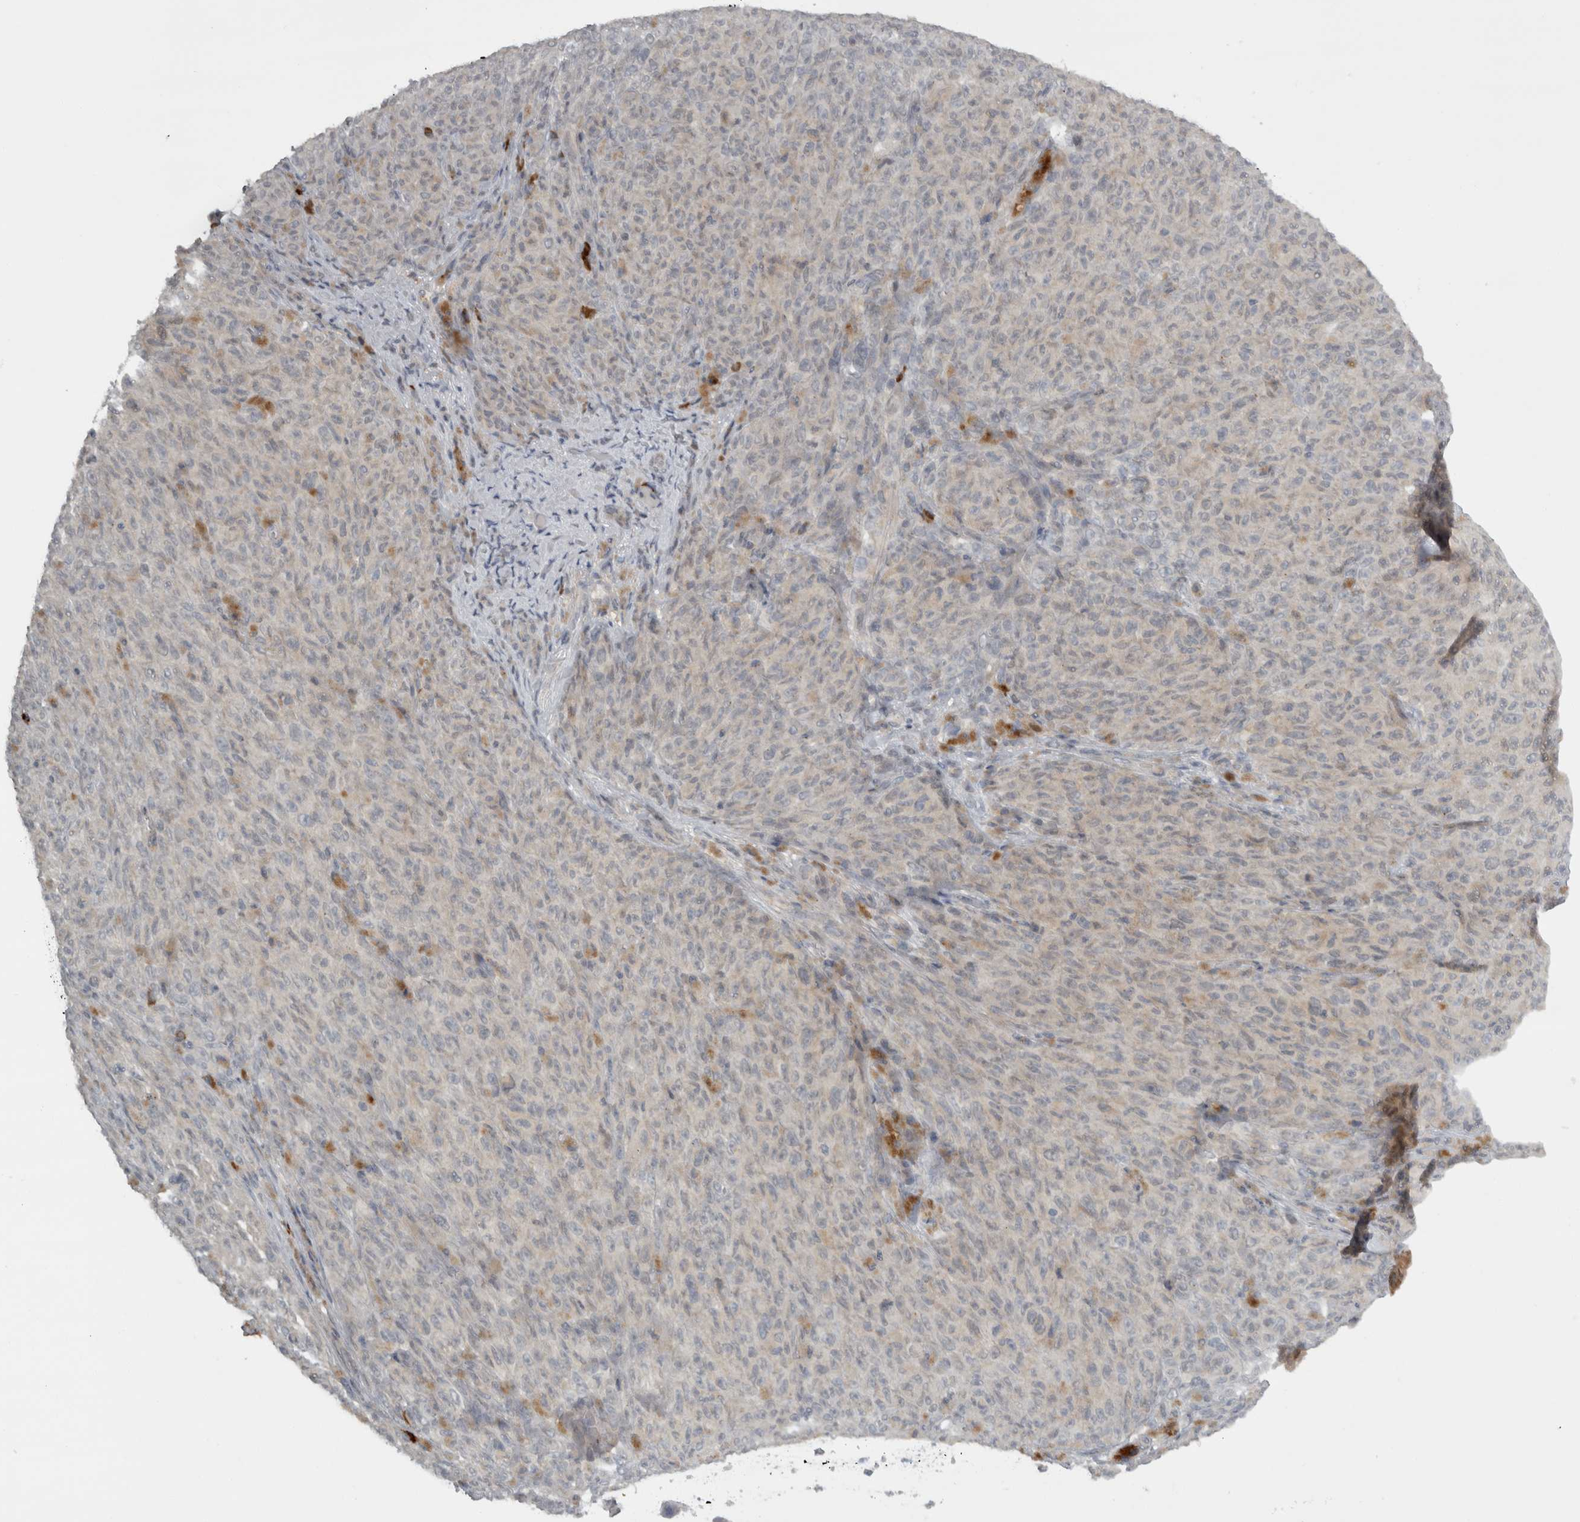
{"staining": {"intensity": "negative", "quantity": "none", "location": "none"}, "tissue": "melanoma", "cell_type": "Tumor cells", "image_type": "cancer", "snomed": [{"axis": "morphology", "description": "Malignant melanoma, NOS"}, {"axis": "topography", "description": "Skin"}], "caption": "DAB (3,3'-diaminobenzidine) immunohistochemical staining of human melanoma demonstrates no significant positivity in tumor cells.", "gene": "SLCO5A1", "patient": {"sex": "female", "age": 82}}